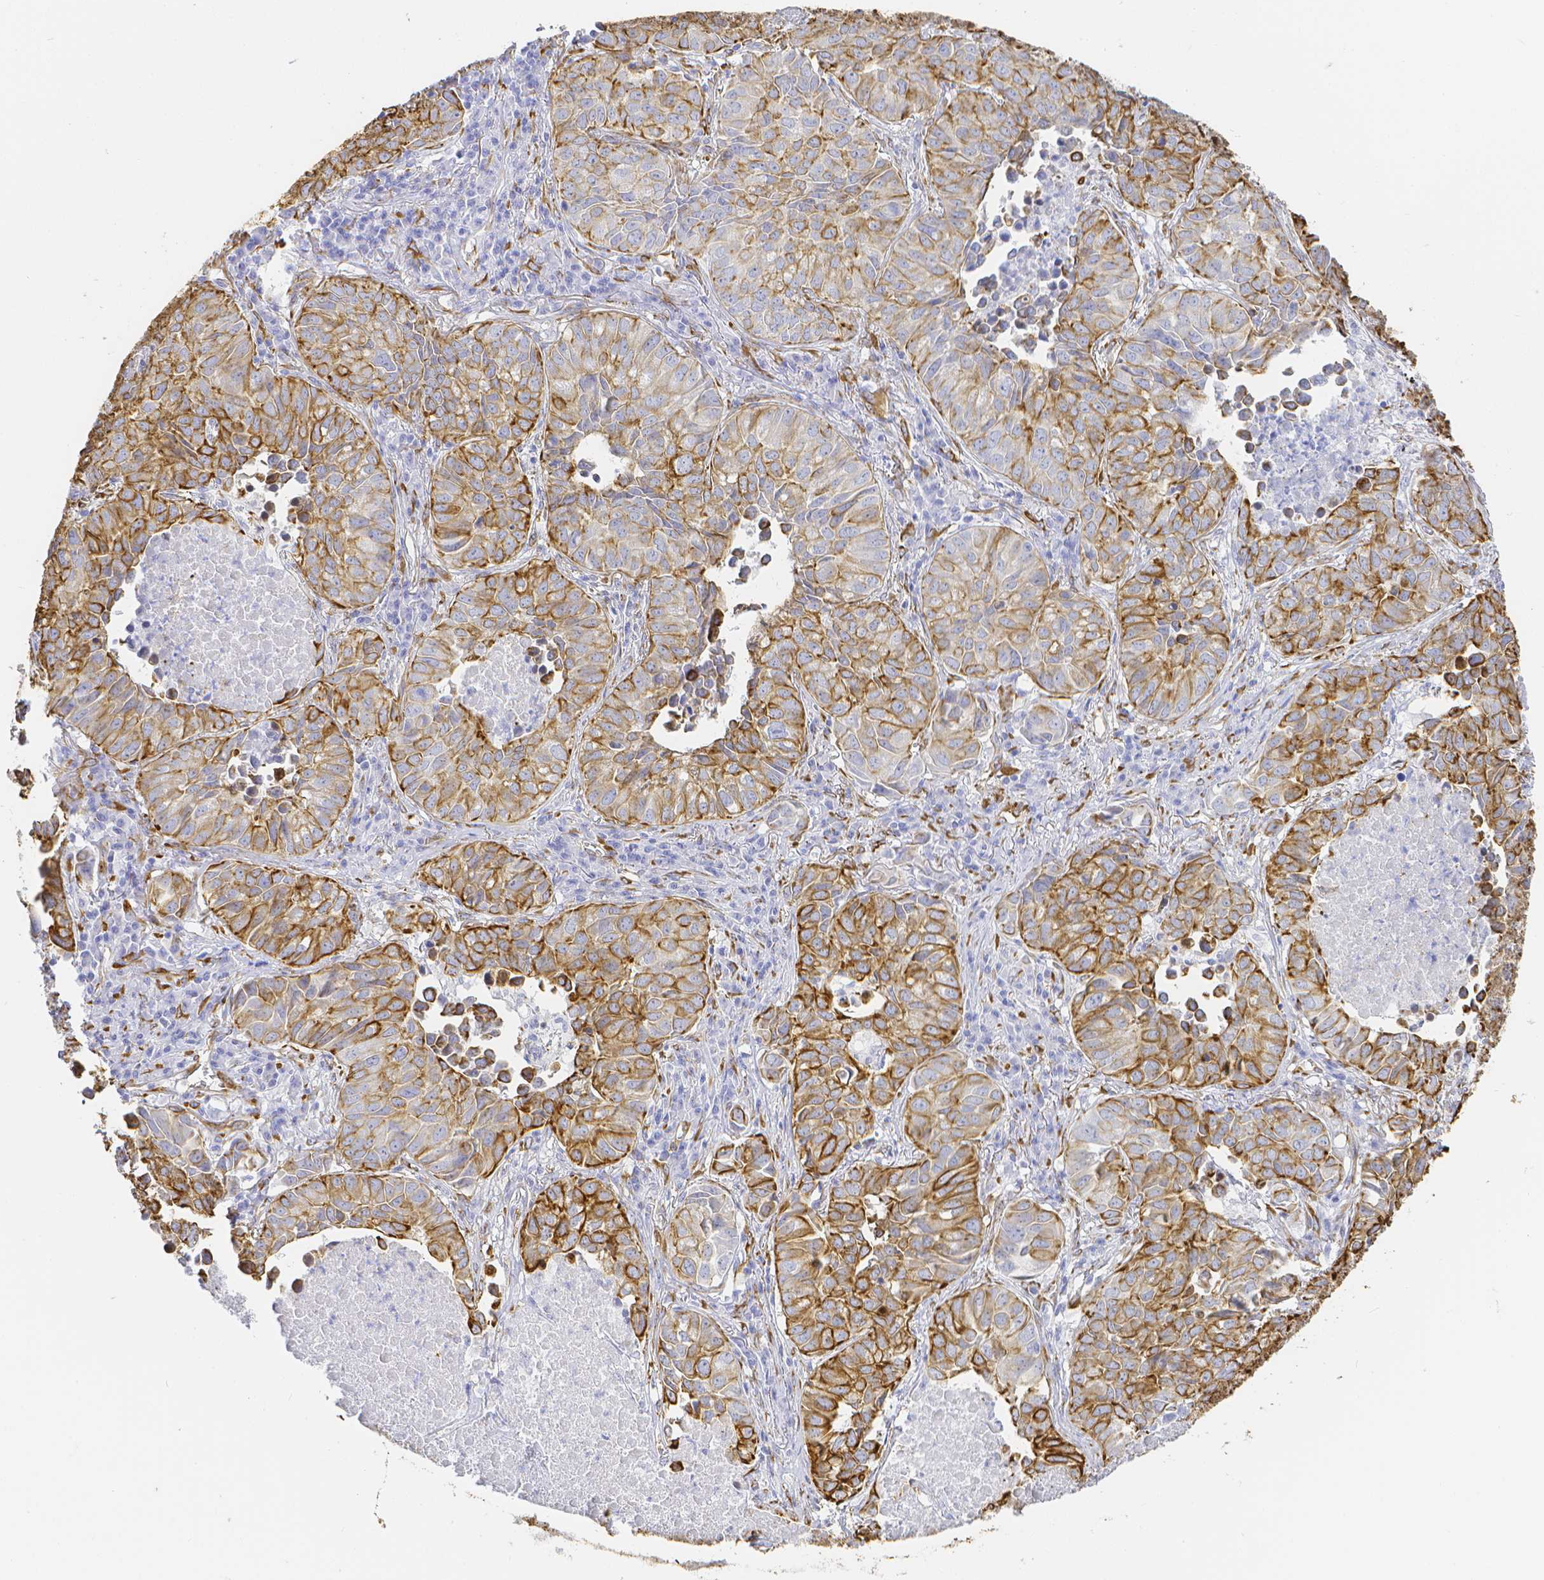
{"staining": {"intensity": "moderate", "quantity": "25%-75%", "location": "cytoplasmic/membranous"}, "tissue": "lung cancer", "cell_type": "Tumor cells", "image_type": "cancer", "snomed": [{"axis": "morphology", "description": "Adenocarcinoma, NOS"}, {"axis": "topography", "description": "Lung"}], "caption": "Immunohistochemistry image of human lung cancer (adenocarcinoma) stained for a protein (brown), which shows medium levels of moderate cytoplasmic/membranous staining in approximately 25%-75% of tumor cells.", "gene": "SMURF1", "patient": {"sex": "female", "age": 50}}